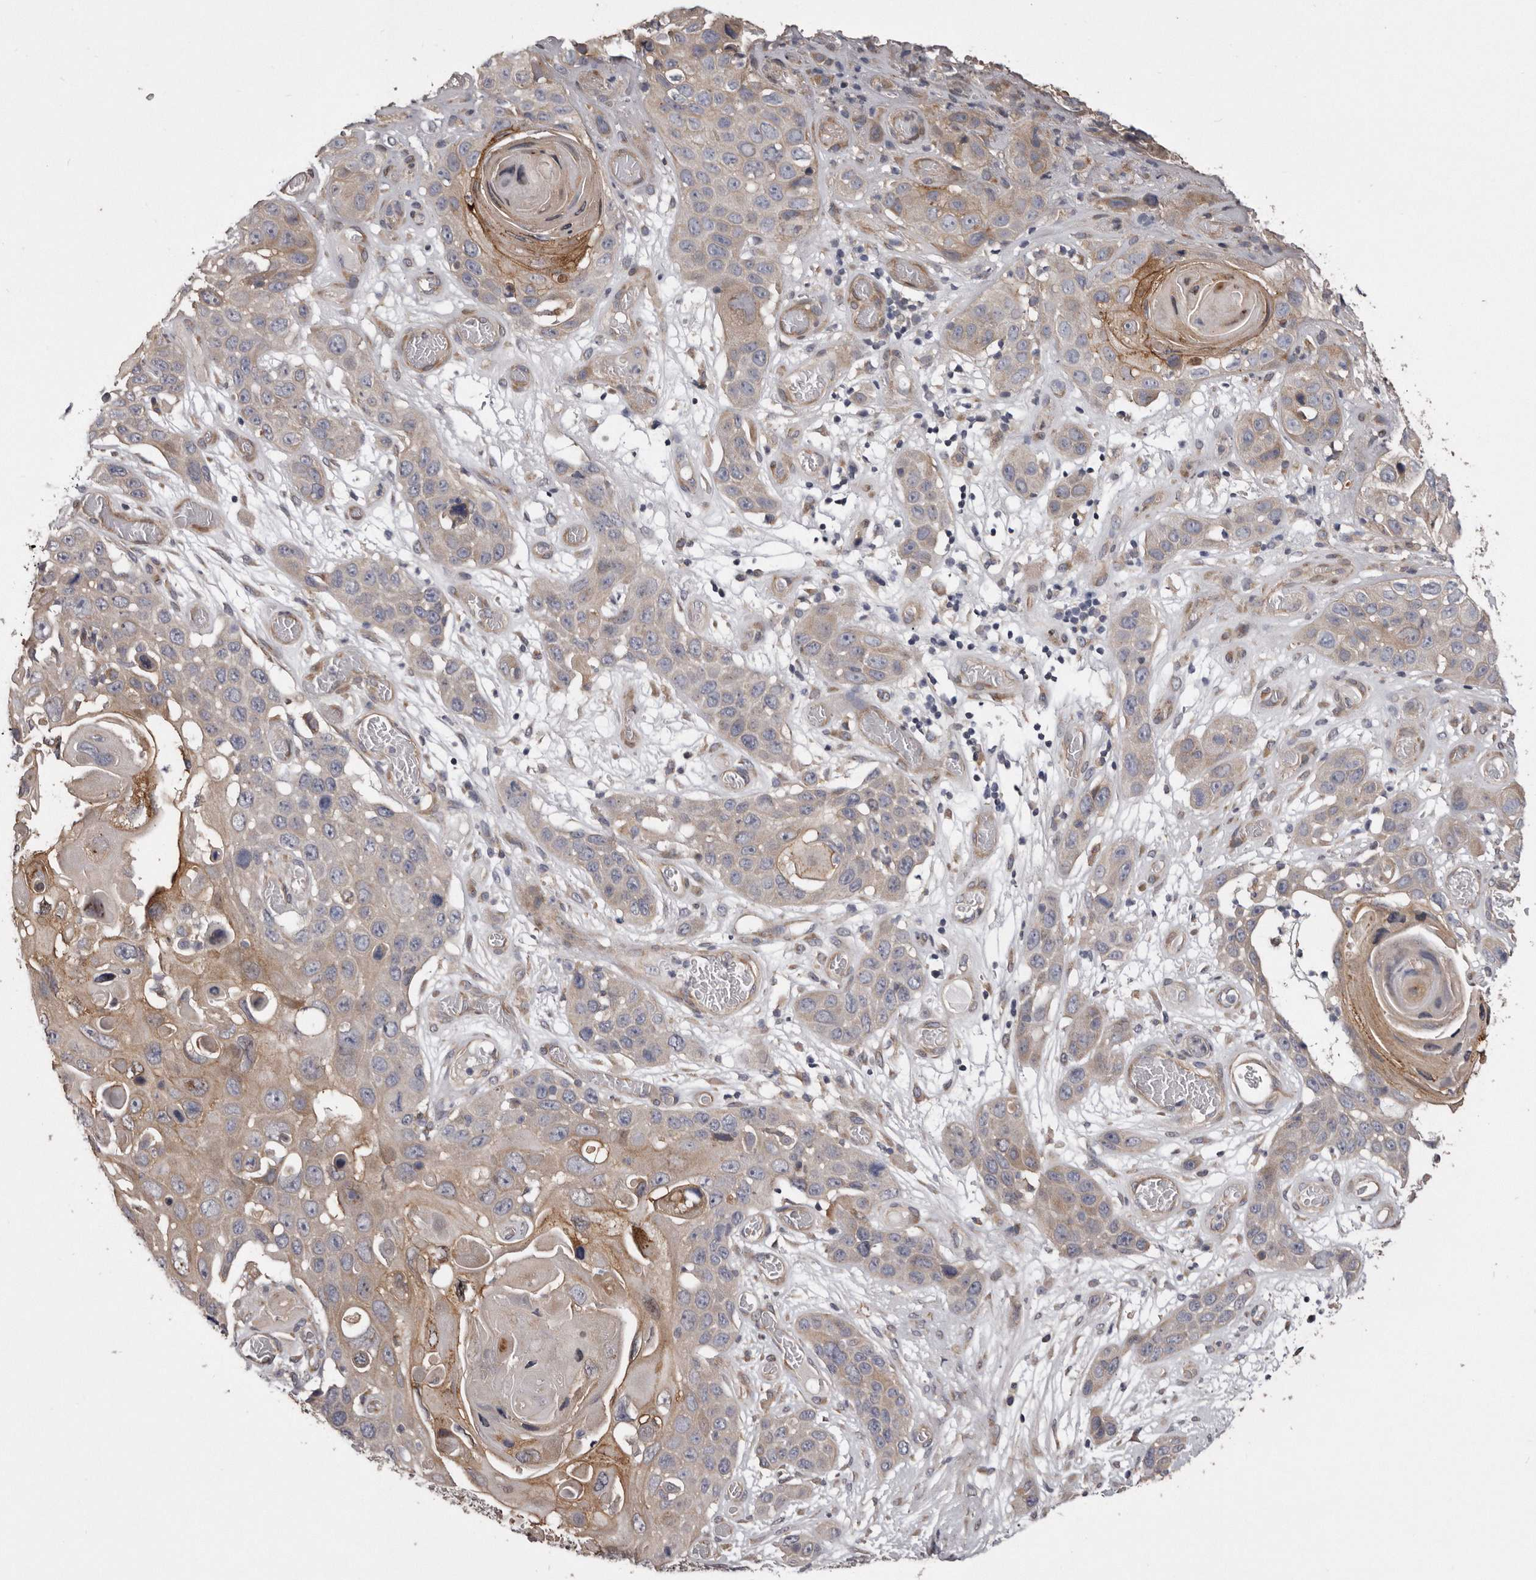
{"staining": {"intensity": "moderate", "quantity": "<25%", "location": "cytoplasmic/membranous"}, "tissue": "skin cancer", "cell_type": "Tumor cells", "image_type": "cancer", "snomed": [{"axis": "morphology", "description": "Squamous cell carcinoma, NOS"}, {"axis": "topography", "description": "Skin"}], "caption": "About <25% of tumor cells in human skin squamous cell carcinoma exhibit moderate cytoplasmic/membranous protein staining as visualized by brown immunohistochemical staining.", "gene": "ARMCX1", "patient": {"sex": "male", "age": 55}}